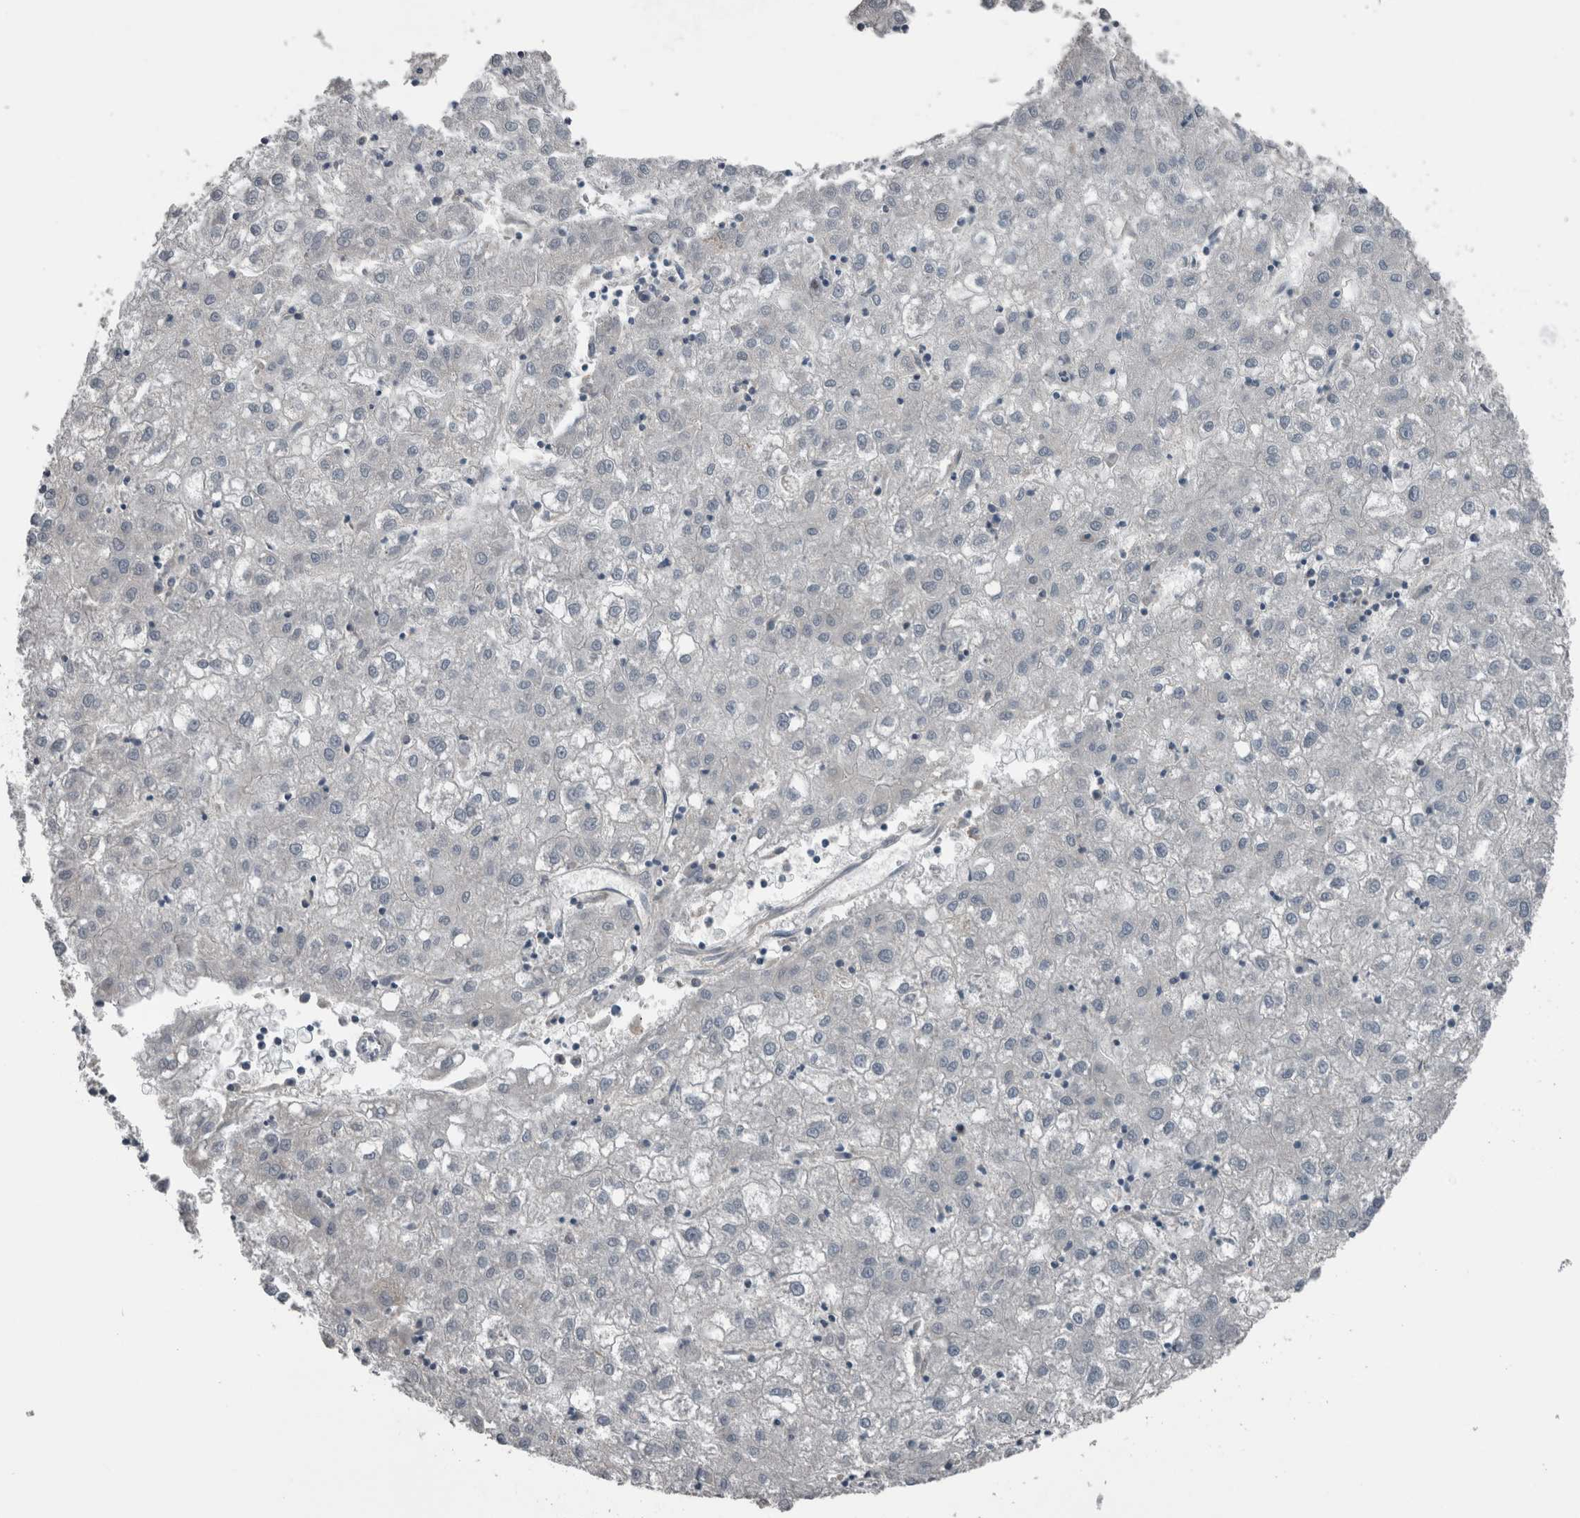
{"staining": {"intensity": "negative", "quantity": "none", "location": "none"}, "tissue": "liver cancer", "cell_type": "Tumor cells", "image_type": "cancer", "snomed": [{"axis": "morphology", "description": "Carcinoma, Hepatocellular, NOS"}, {"axis": "topography", "description": "Liver"}], "caption": "A high-resolution histopathology image shows immunohistochemistry staining of liver cancer (hepatocellular carcinoma), which displays no significant staining in tumor cells.", "gene": "ZBTB21", "patient": {"sex": "male", "age": 72}}